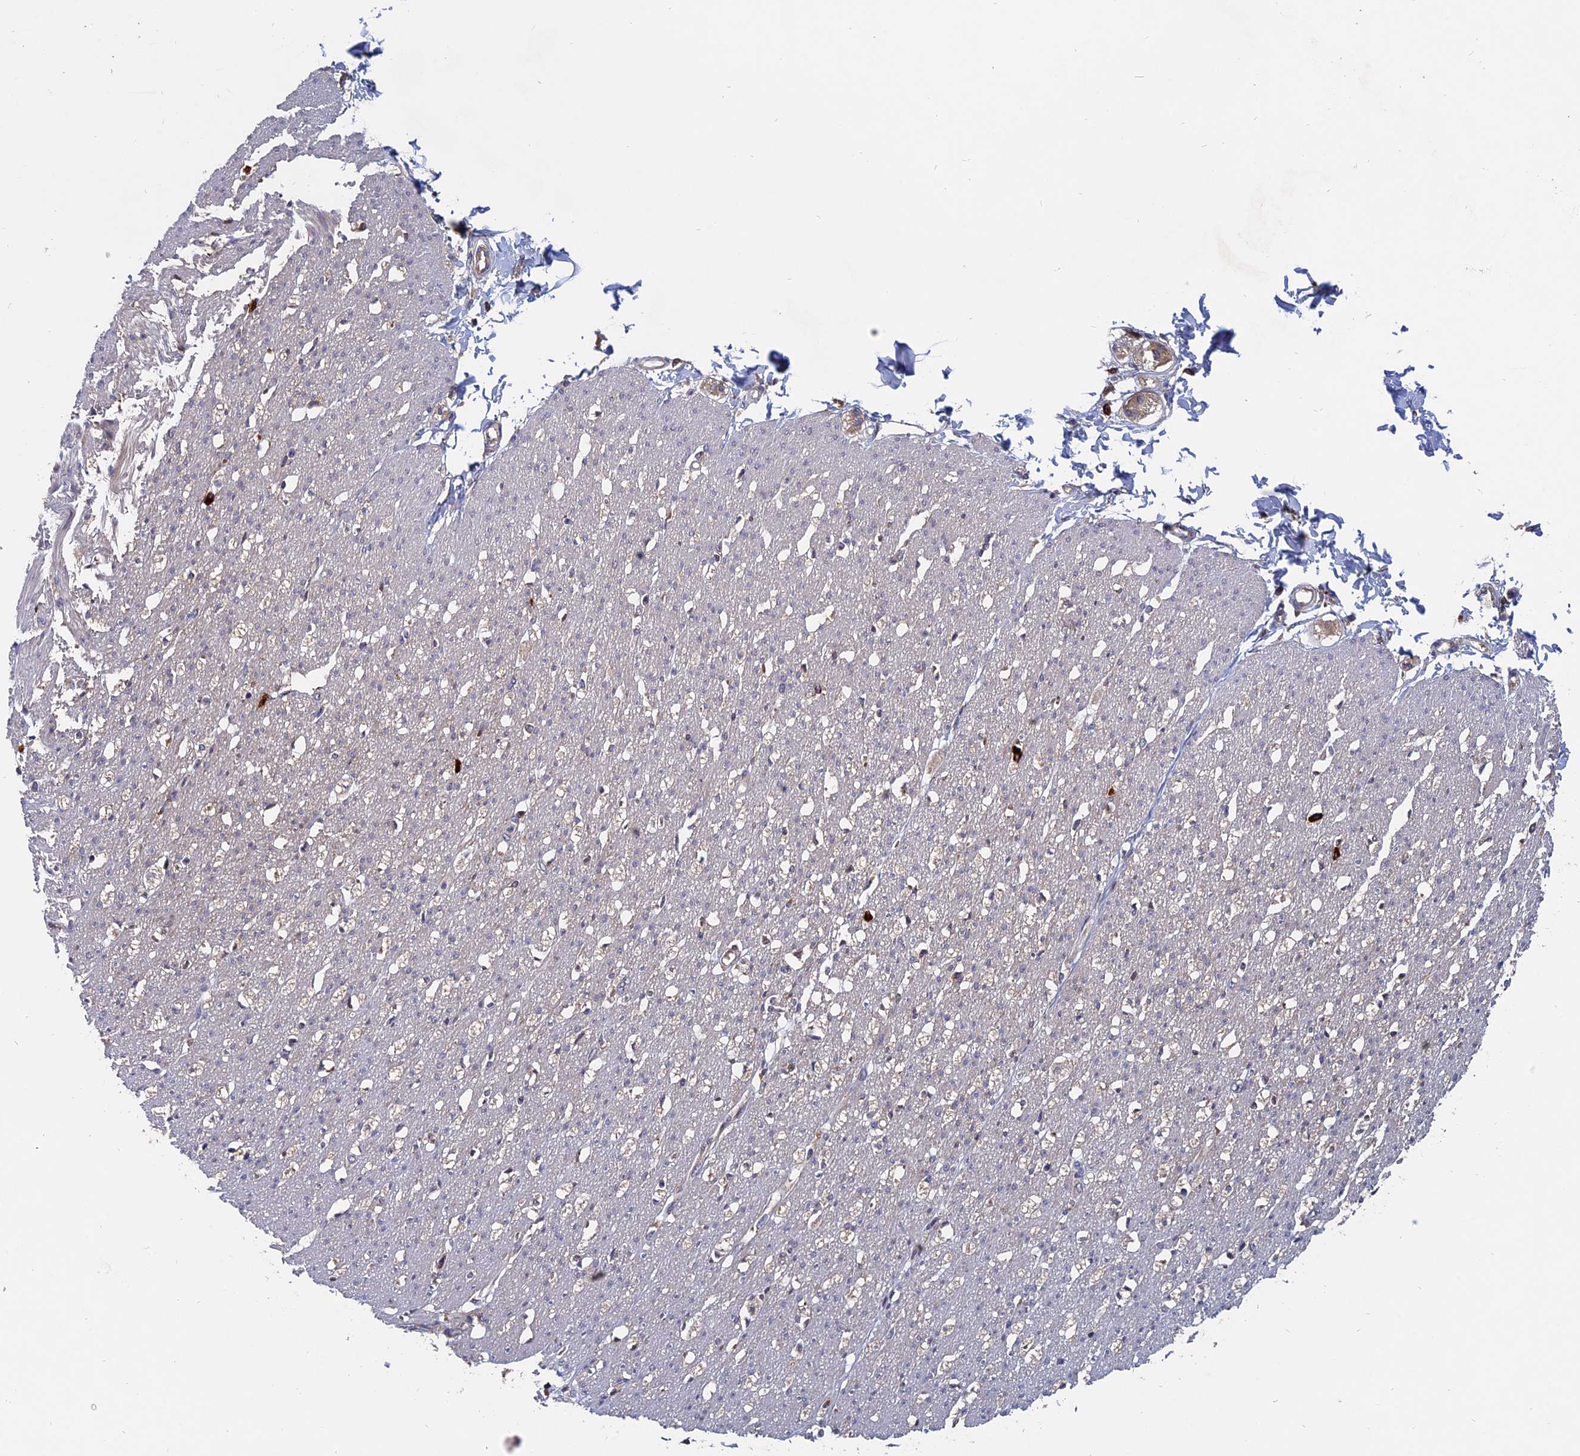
{"staining": {"intensity": "moderate", "quantity": "<25%", "location": "cytoplasmic/membranous"}, "tissue": "smooth muscle", "cell_type": "Smooth muscle cells", "image_type": "normal", "snomed": [{"axis": "morphology", "description": "Normal tissue, NOS"}, {"axis": "morphology", "description": "Adenocarcinoma, NOS"}, {"axis": "topography", "description": "Colon"}, {"axis": "topography", "description": "Peripheral nerve tissue"}], "caption": "Immunohistochemistry (IHC) image of unremarkable smooth muscle: smooth muscle stained using IHC reveals low levels of moderate protein expression localized specifically in the cytoplasmic/membranous of smooth muscle cells, appearing as a cytoplasmic/membranous brown color.", "gene": "TRAPPC2L", "patient": {"sex": "male", "age": 14}}